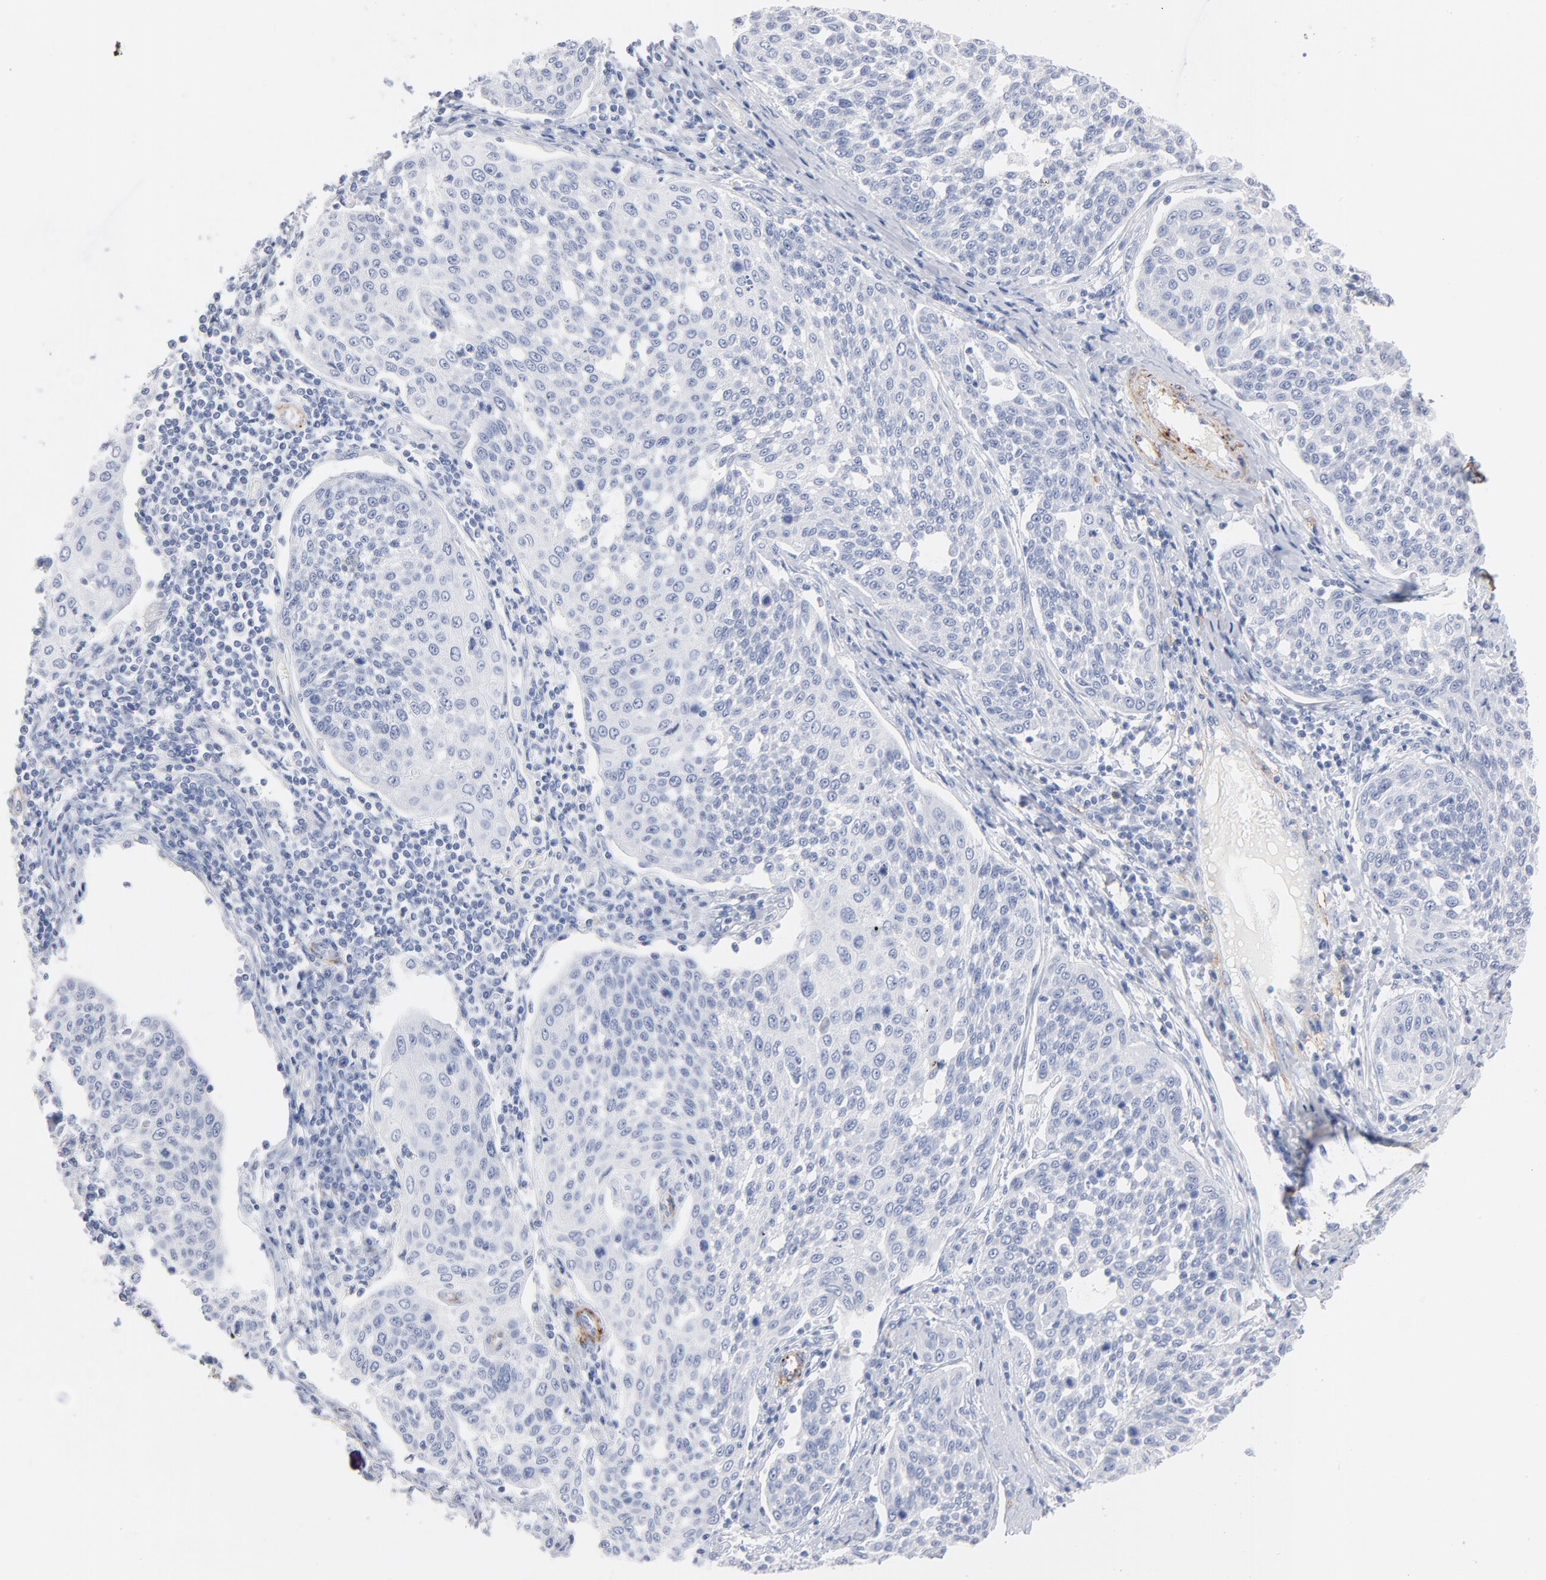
{"staining": {"intensity": "negative", "quantity": "none", "location": "none"}, "tissue": "cervical cancer", "cell_type": "Tumor cells", "image_type": "cancer", "snomed": [{"axis": "morphology", "description": "Squamous cell carcinoma, NOS"}, {"axis": "topography", "description": "Cervix"}], "caption": "Immunohistochemistry histopathology image of cervical cancer (squamous cell carcinoma) stained for a protein (brown), which shows no expression in tumor cells.", "gene": "AGTR1", "patient": {"sex": "female", "age": 34}}